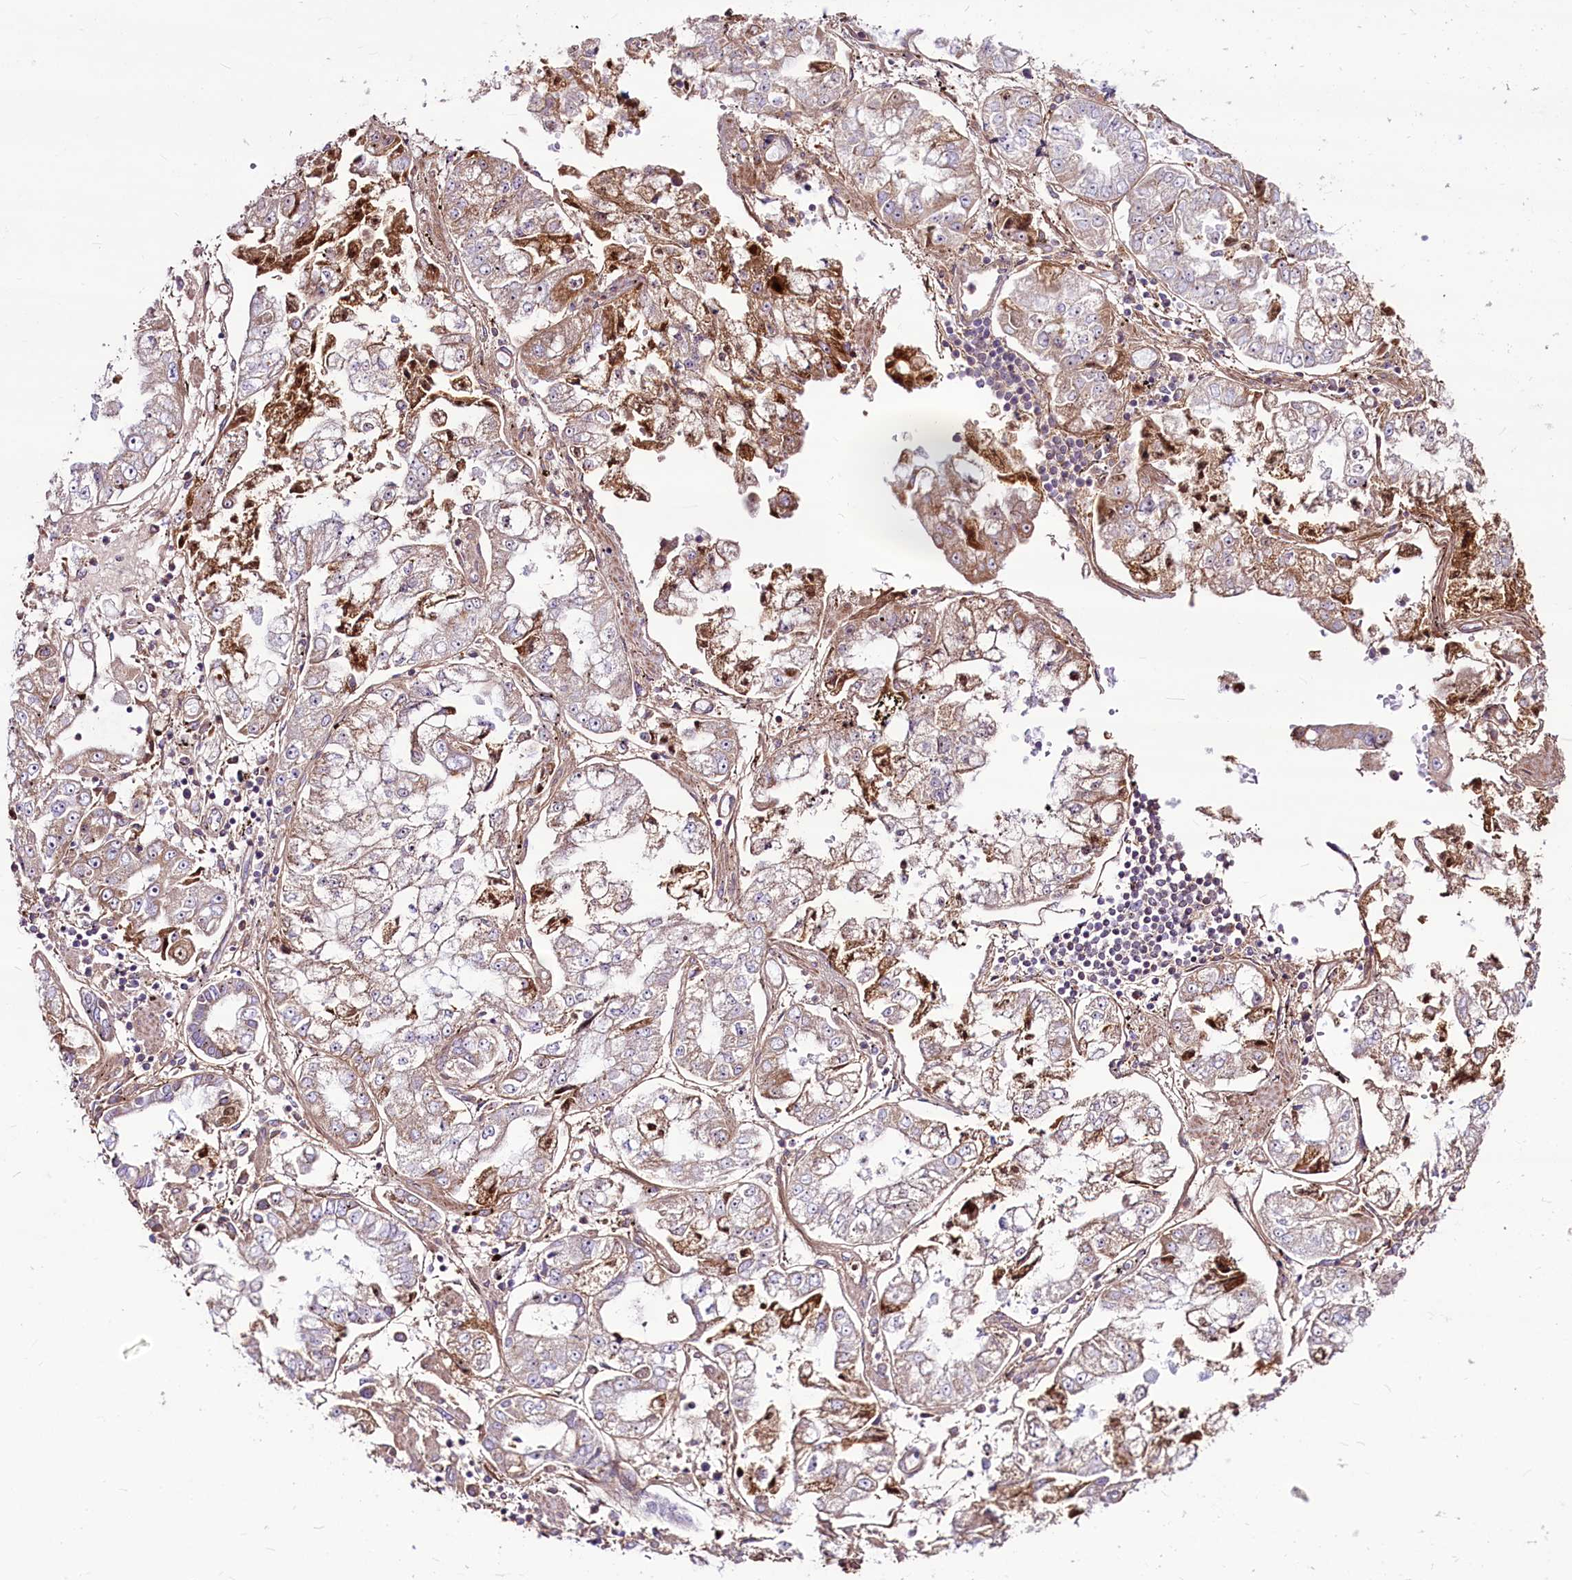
{"staining": {"intensity": "weak", "quantity": "25%-75%", "location": "cytoplasmic/membranous"}, "tissue": "stomach cancer", "cell_type": "Tumor cells", "image_type": "cancer", "snomed": [{"axis": "morphology", "description": "Adenocarcinoma, NOS"}, {"axis": "topography", "description": "Stomach"}], "caption": "High-power microscopy captured an immunohistochemistry histopathology image of stomach adenocarcinoma, revealing weak cytoplasmic/membranous staining in about 25%-75% of tumor cells.", "gene": "RSBN1", "patient": {"sex": "male", "age": 76}}